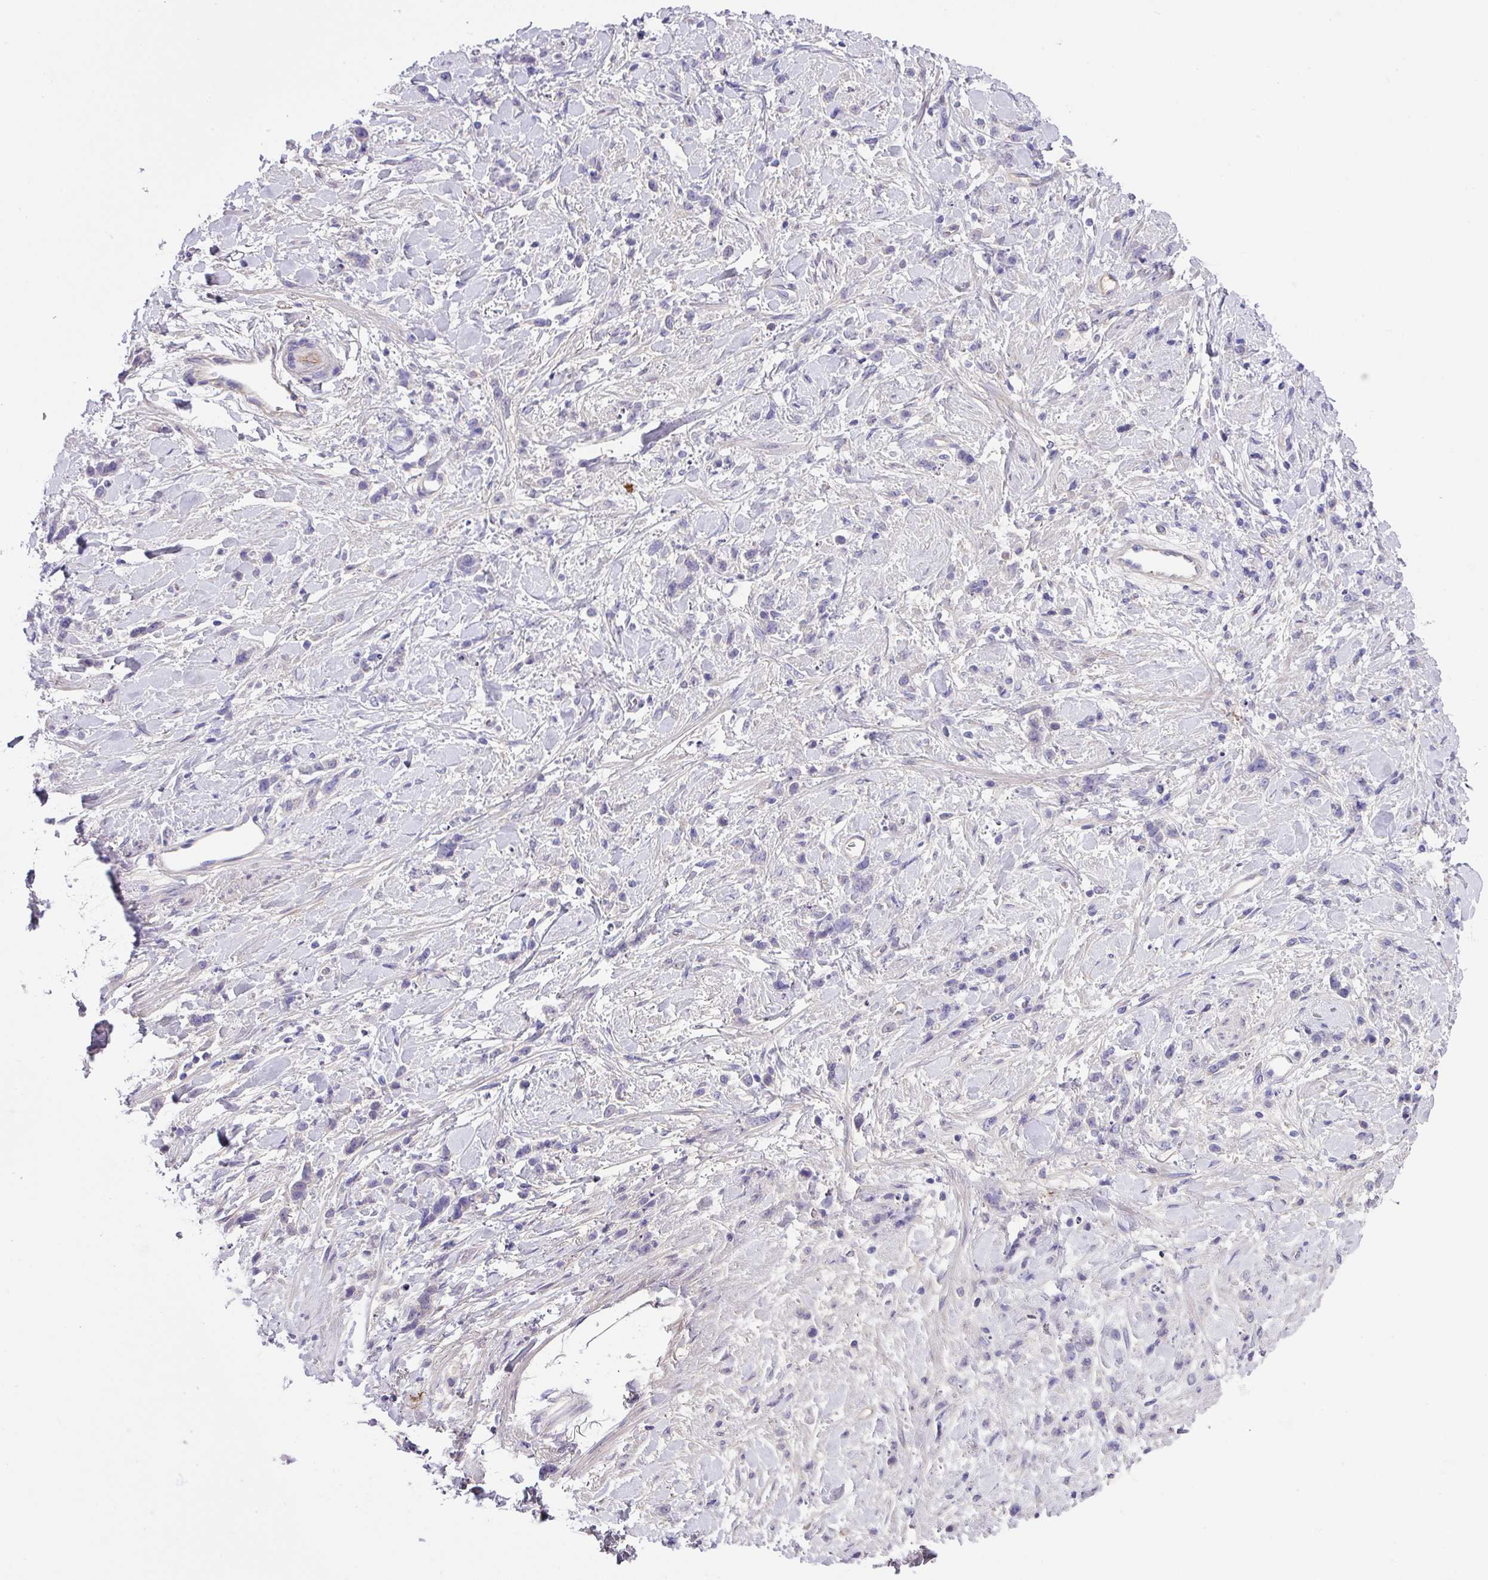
{"staining": {"intensity": "negative", "quantity": "none", "location": "none"}, "tissue": "stomach cancer", "cell_type": "Tumor cells", "image_type": "cancer", "snomed": [{"axis": "morphology", "description": "Adenocarcinoma, NOS"}, {"axis": "topography", "description": "Stomach"}], "caption": "Micrograph shows no significant protein positivity in tumor cells of stomach cancer (adenocarcinoma). (Brightfield microscopy of DAB immunohistochemistry (IHC) at high magnification).", "gene": "DNAL1", "patient": {"sex": "female", "age": 60}}